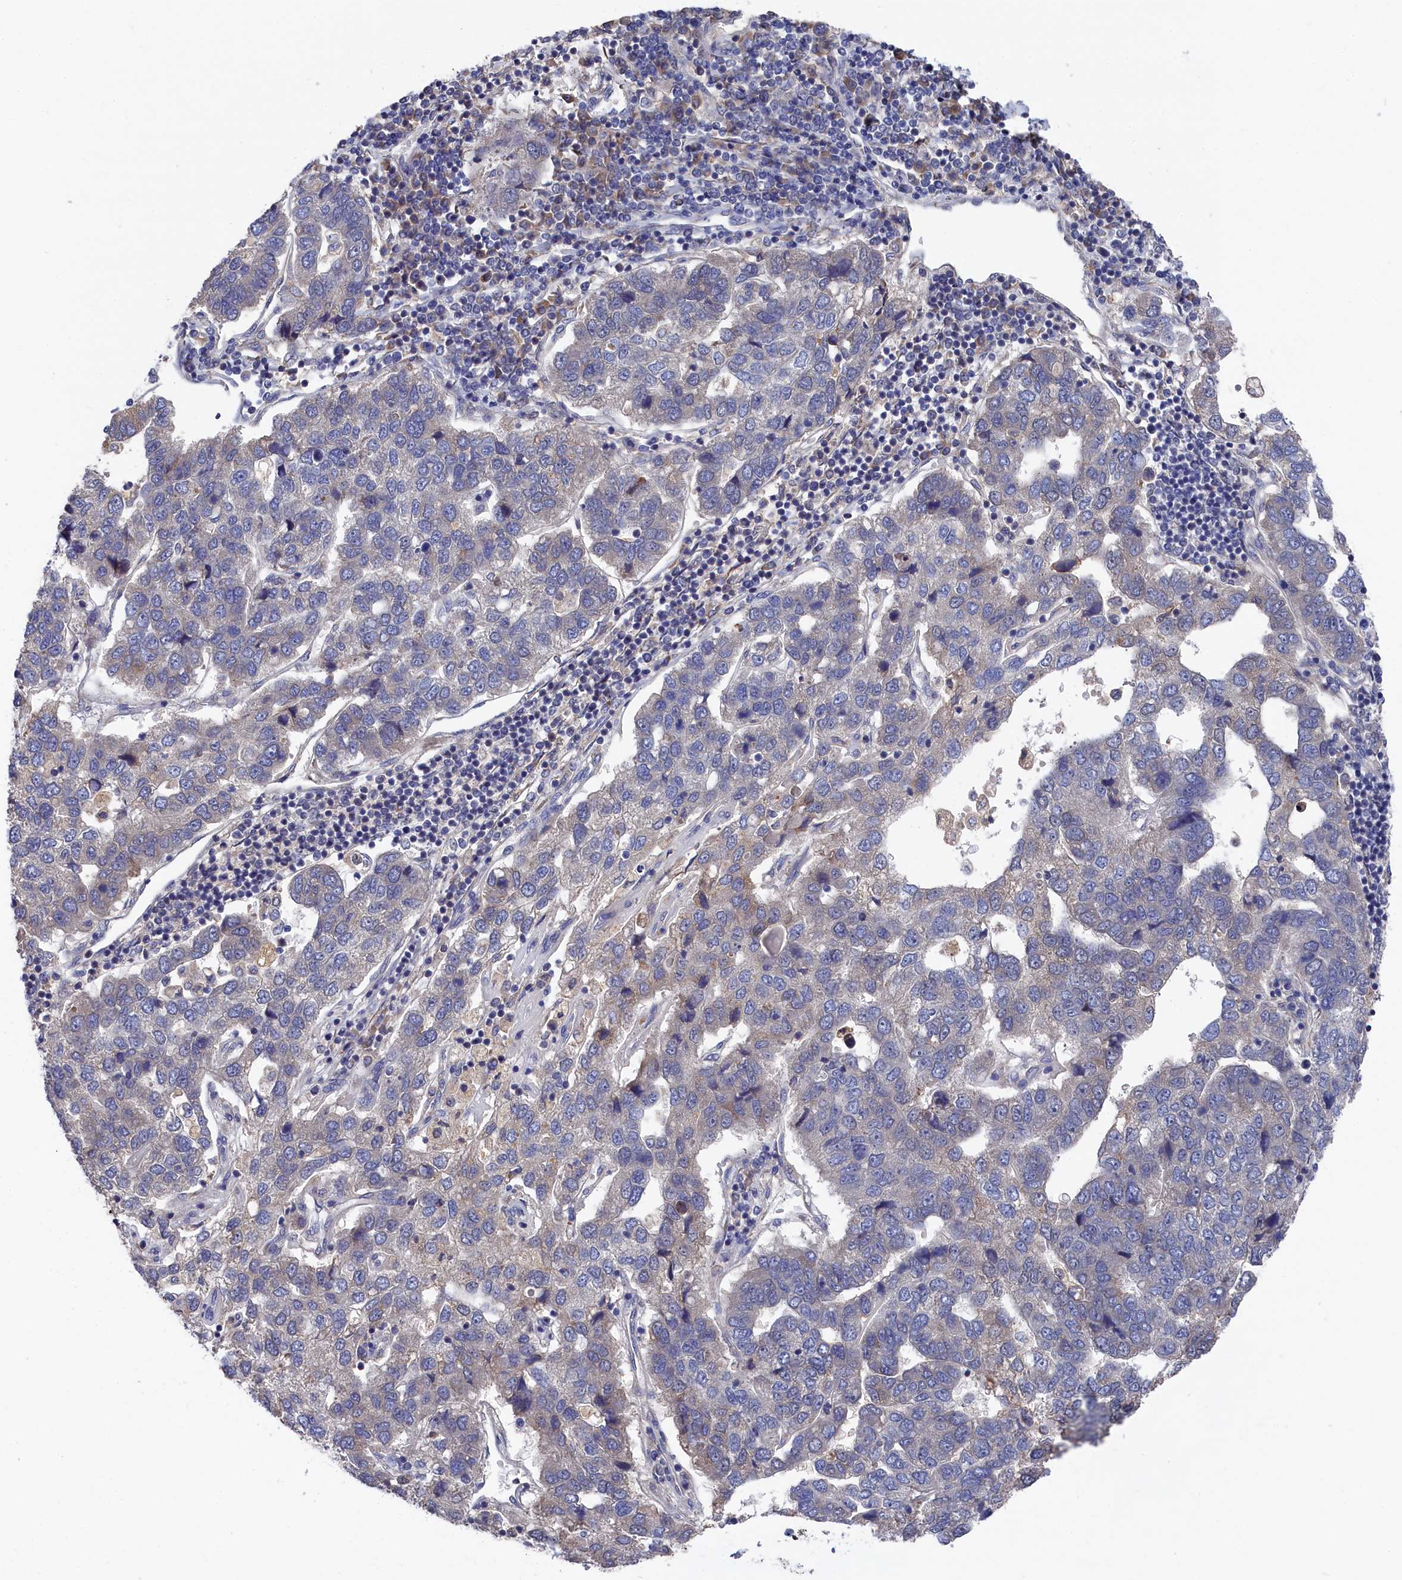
{"staining": {"intensity": "negative", "quantity": "none", "location": "none"}, "tissue": "pancreatic cancer", "cell_type": "Tumor cells", "image_type": "cancer", "snomed": [{"axis": "morphology", "description": "Adenocarcinoma, NOS"}, {"axis": "topography", "description": "Pancreas"}], "caption": "This photomicrograph is of pancreatic cancer stained with immunohistochemistry to label a protein in brown with the nuclei are counter-stained blue. There is no expression in tumor cells.", "gene": "CYB5D2", "patient": {"sex": "female", "age": 61}}